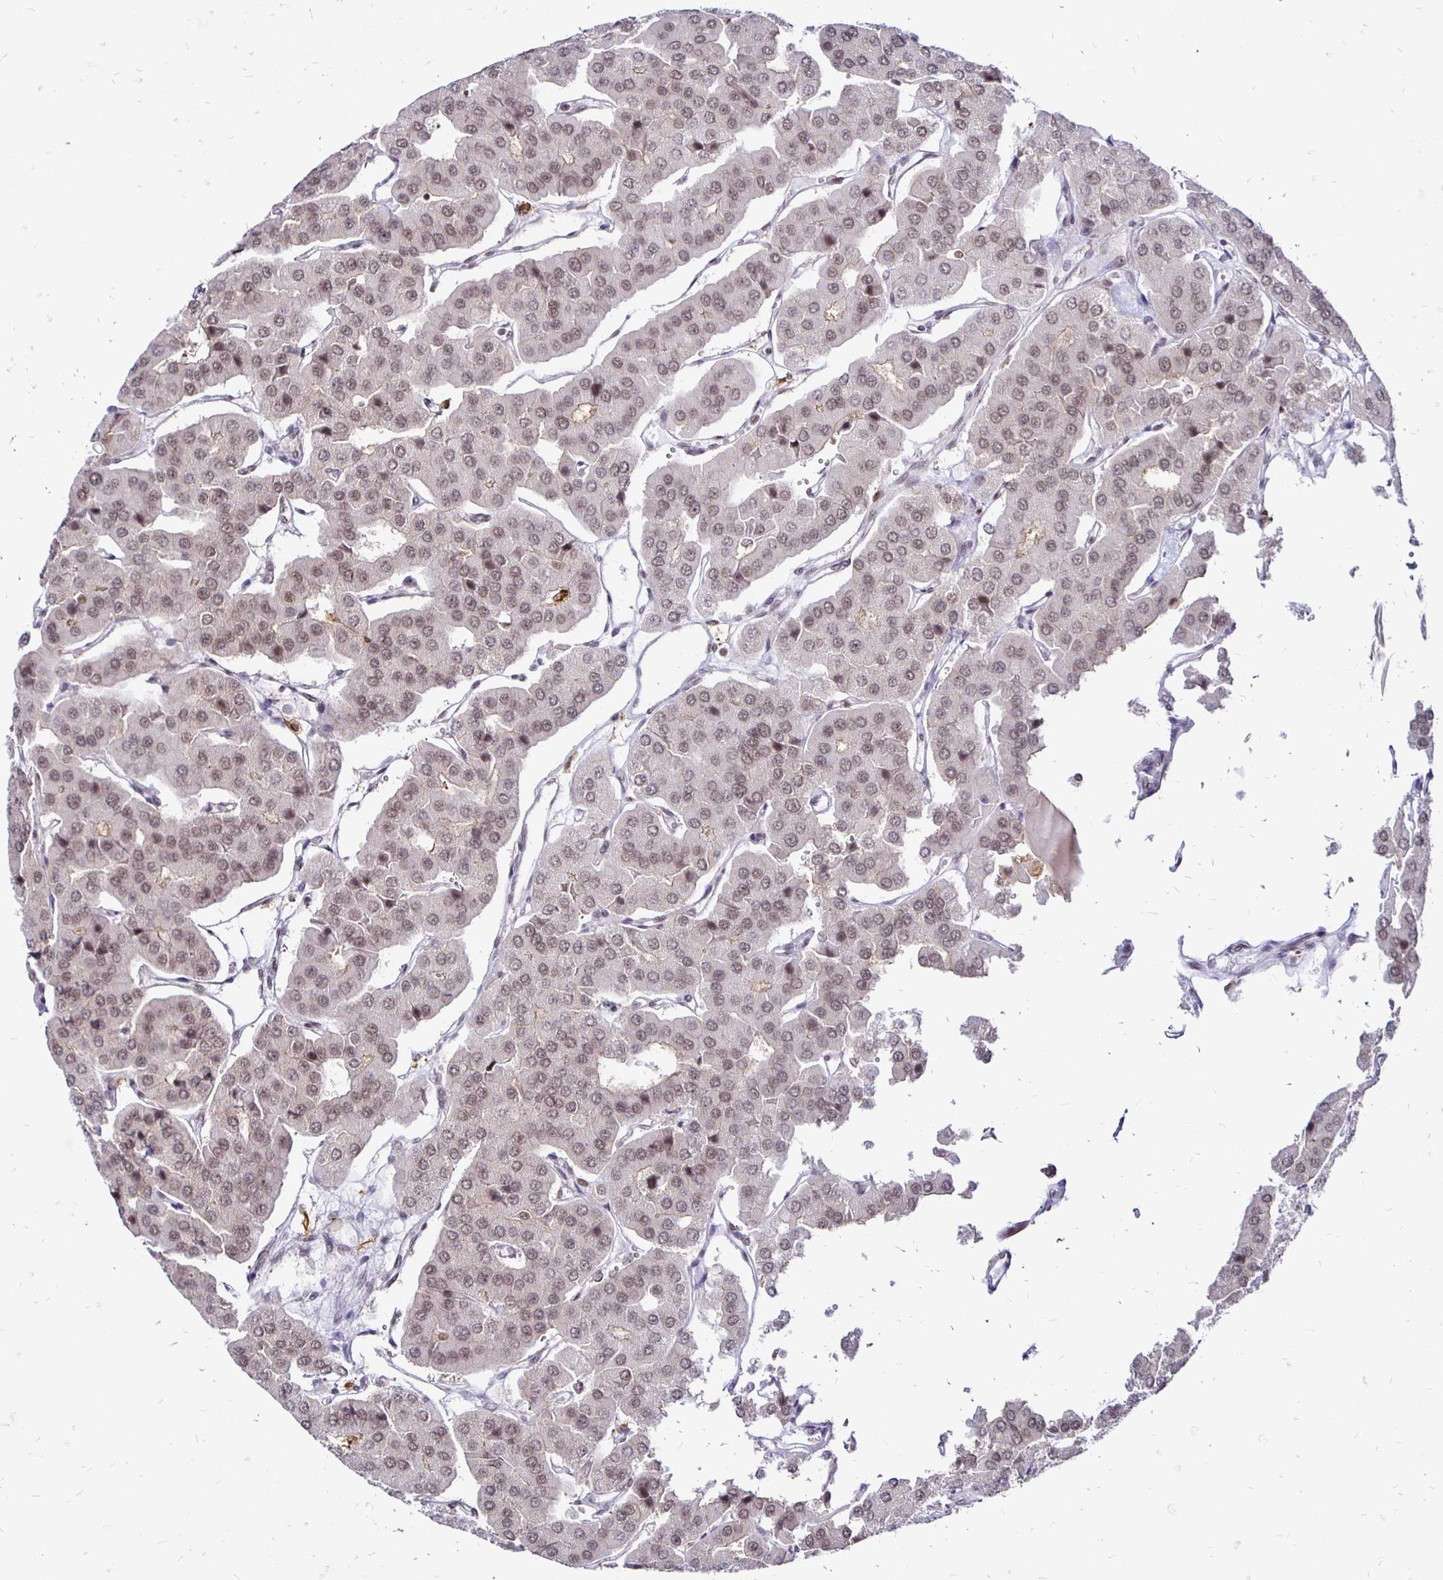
{"staining": {"intensity": "weak", "quantity": ">75%", "location": "nuclear"}, "tissue": "parathyroid gland", "cell_type": "Glandular cells", "image_type": "normal", "snomed": [{"axis": "morphology", "description": "Normal tissue, NOS"}, {"axis": "morphology", "description": "Adenoma, NOS"}, {"axis": "topography", "description": "Parathyroid gland"}], "caption": "This micrograph demonstrates immunohistochemistry (IHC) staining of unremarkable human parathyroid gland, with low weak nuclear positivity in approximately >75% of glandular cells.", "gene": "SIN3A", "patient": {"sex": "female", "age": 86}}